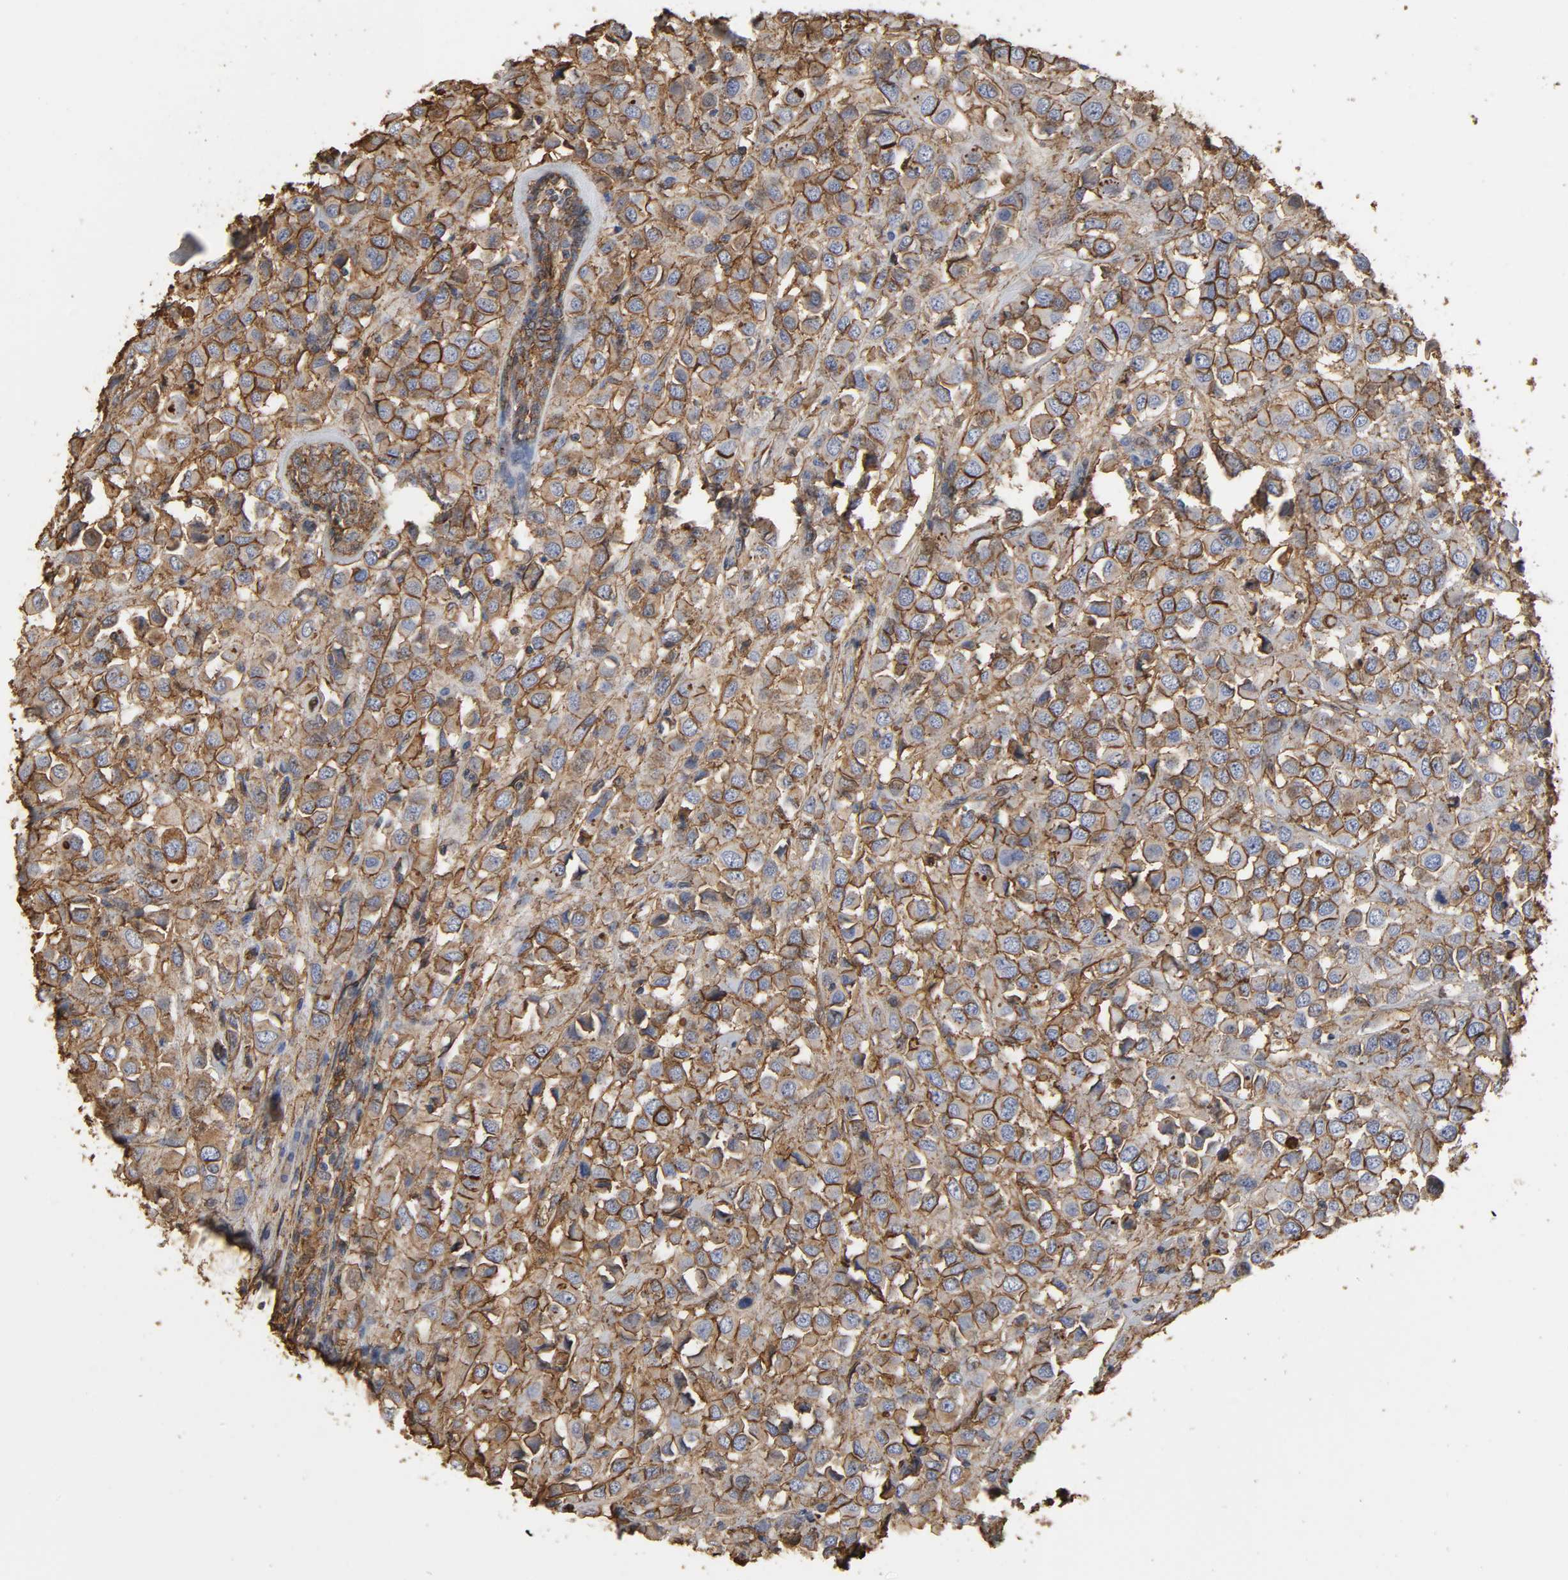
{"staining": {"intensity": "moderate", "quantity": ">75%", "location": "cytoplasmic/membranous"}, "tissue": "breast cancer", "cell_type": "Tumor cells", "image_type": "cancer", "snomed": [{"axis": "morphology", "description": "Duct carcinoma"}, {"axis": "topography", "description": "Breast"}], "caption": "This micrograph displays immunohistochemistry (IHC) staining of invasive ductal carcinoma (breast), with medium moderate cytoplasmic/membranous expression in about >75% of tumor cells.", "gene": "ANXA2", "patient": {"sex": "female", "age": 61}}